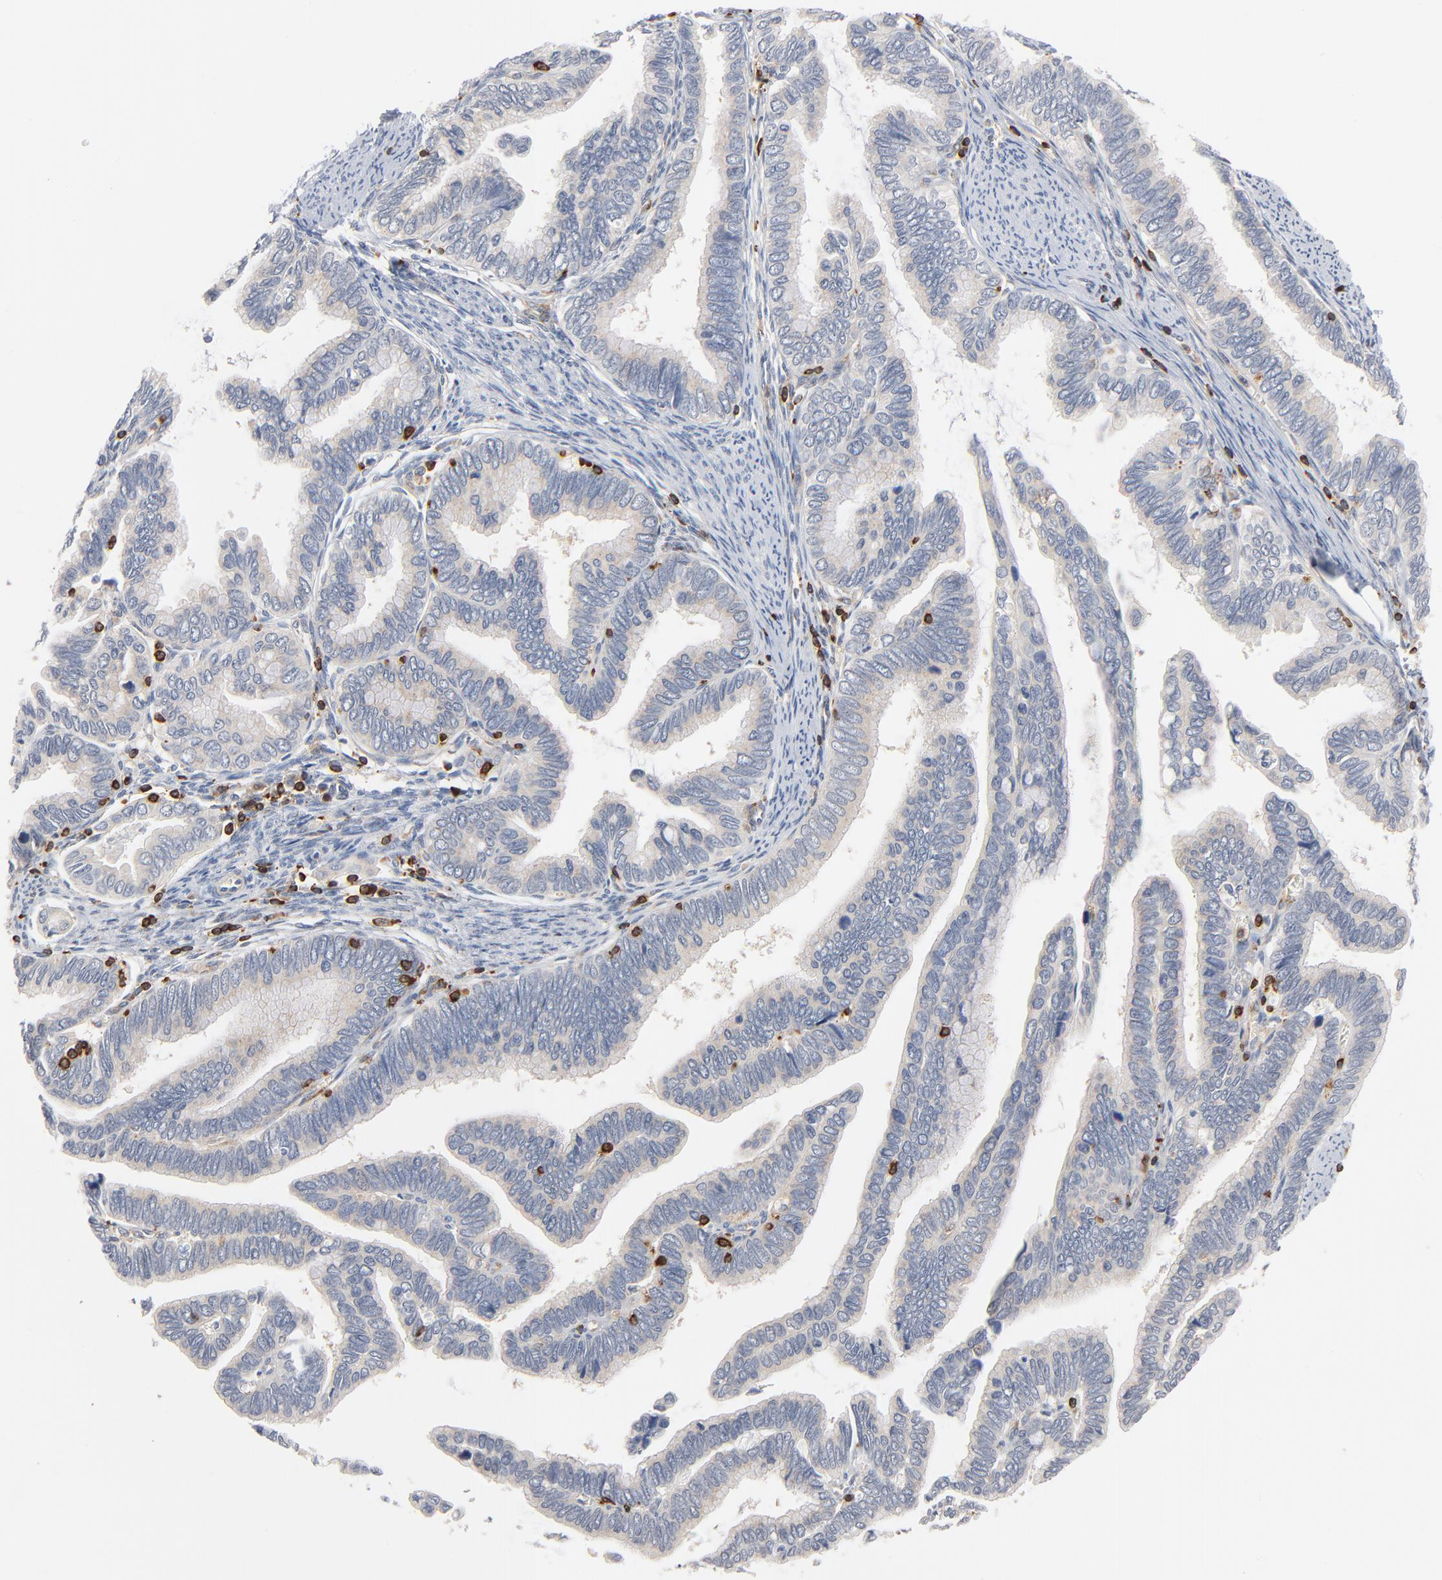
{"staining": {"intensity": "negative", "quantity": "none", "location": "none"}, "tissue": "cervical cancer", "cell_type": "Tumor cells", "image_type": "cancer", "snomed": [{"axis": "morphology", "description": "Adenocarcinoma, NOS"}, {"axis": "topography", "description": "Cervix"}], "caption": "Human cervical cancer (adenocarcinoma) stained for a protein using IHC exhibits no positivity in tumor cells.", "gene": "SH3KBP1", "patient": {"sex": "female", "age": 49}}